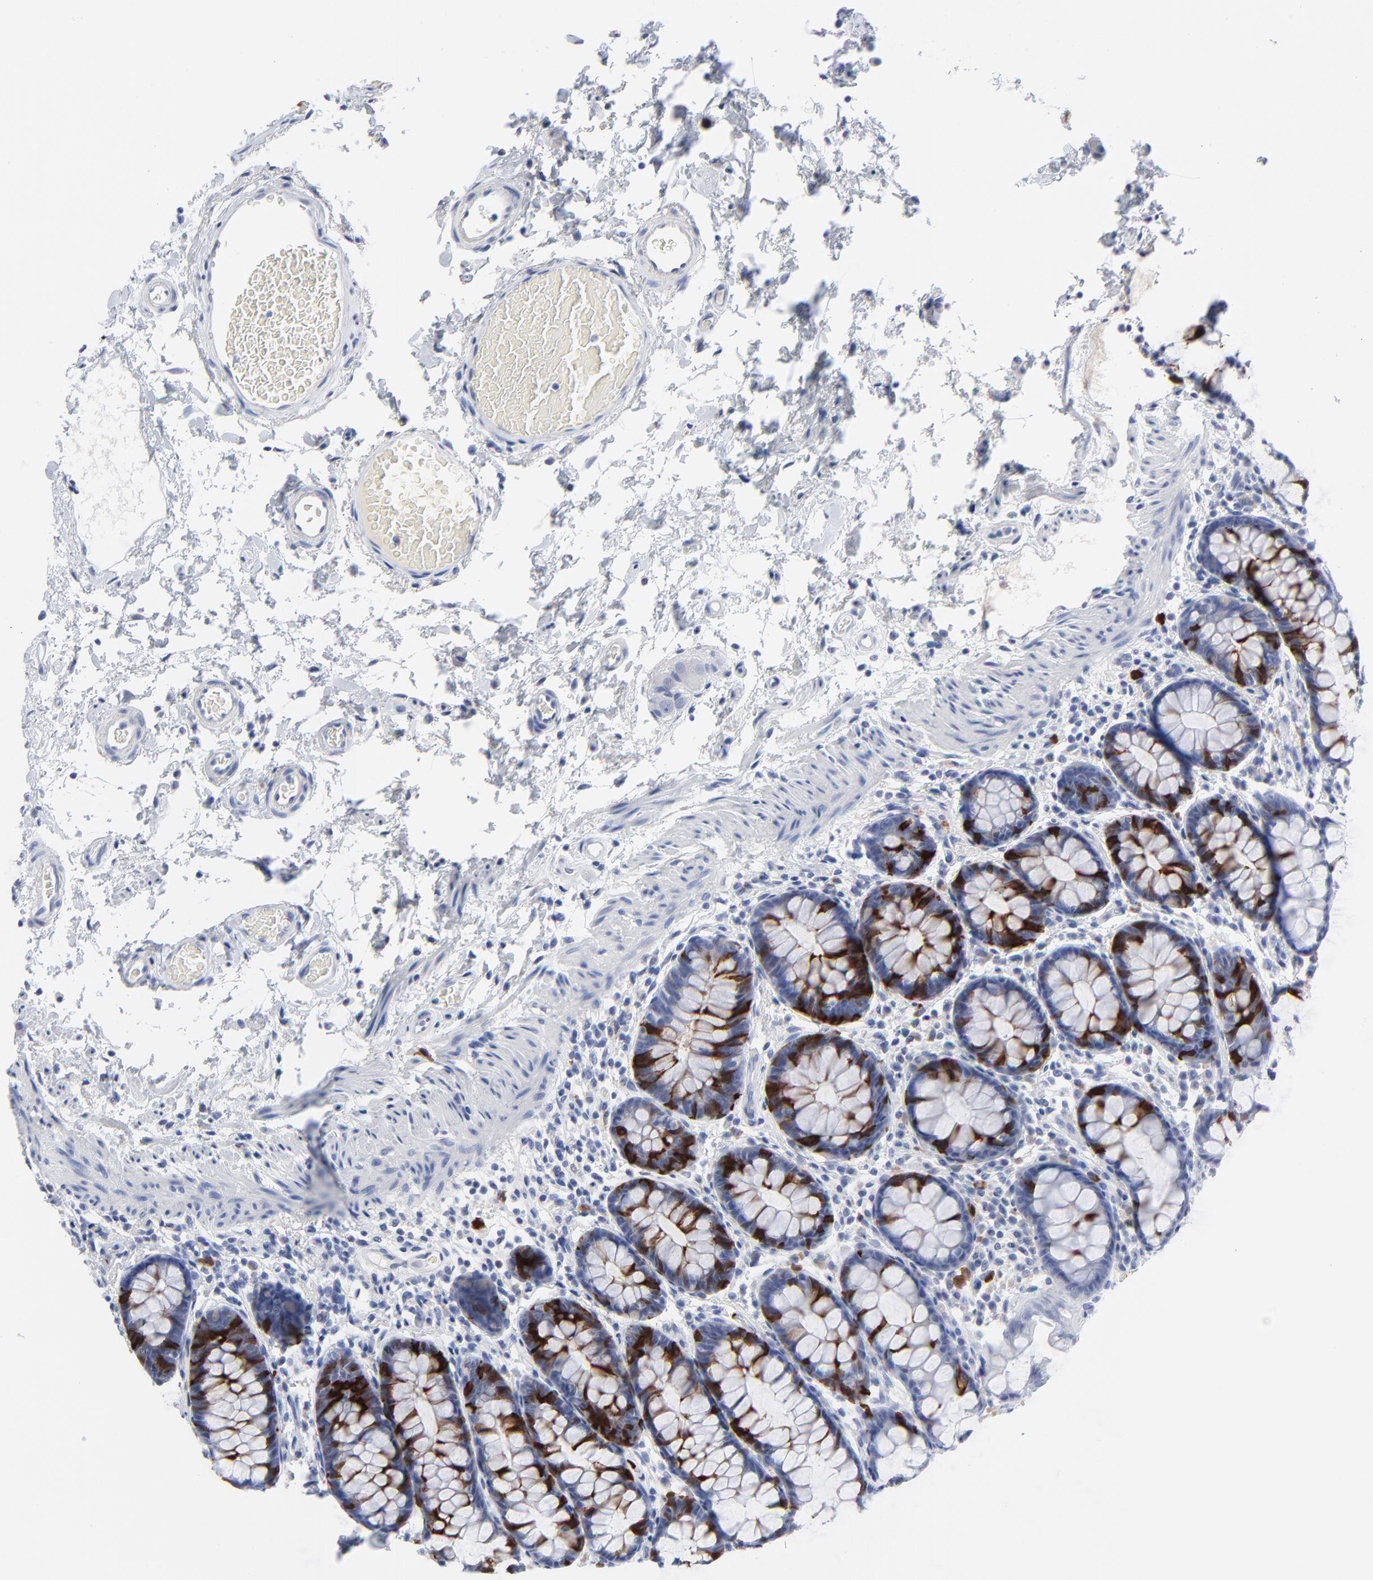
{"staining": {"intensity": "strong", "quantity": "<25%", "location": "cytoplasmic/membranous,nuclear"}, "tissue": "rectum", "cell_type": "Glandular cells", "image_type": "normal", "snomed": [{"axis": "morphology", "description": "Normal tissue, NOS"}, {"axis": "topography", "description": "Rectum"}], "caption": "An image of rectum stained for a protein exhibits strong cytoplasmic/membranous,nuclear brown staining in glandular cells.", "gene": "CDK1", "patient": {"sex": "male", "age": 92}}